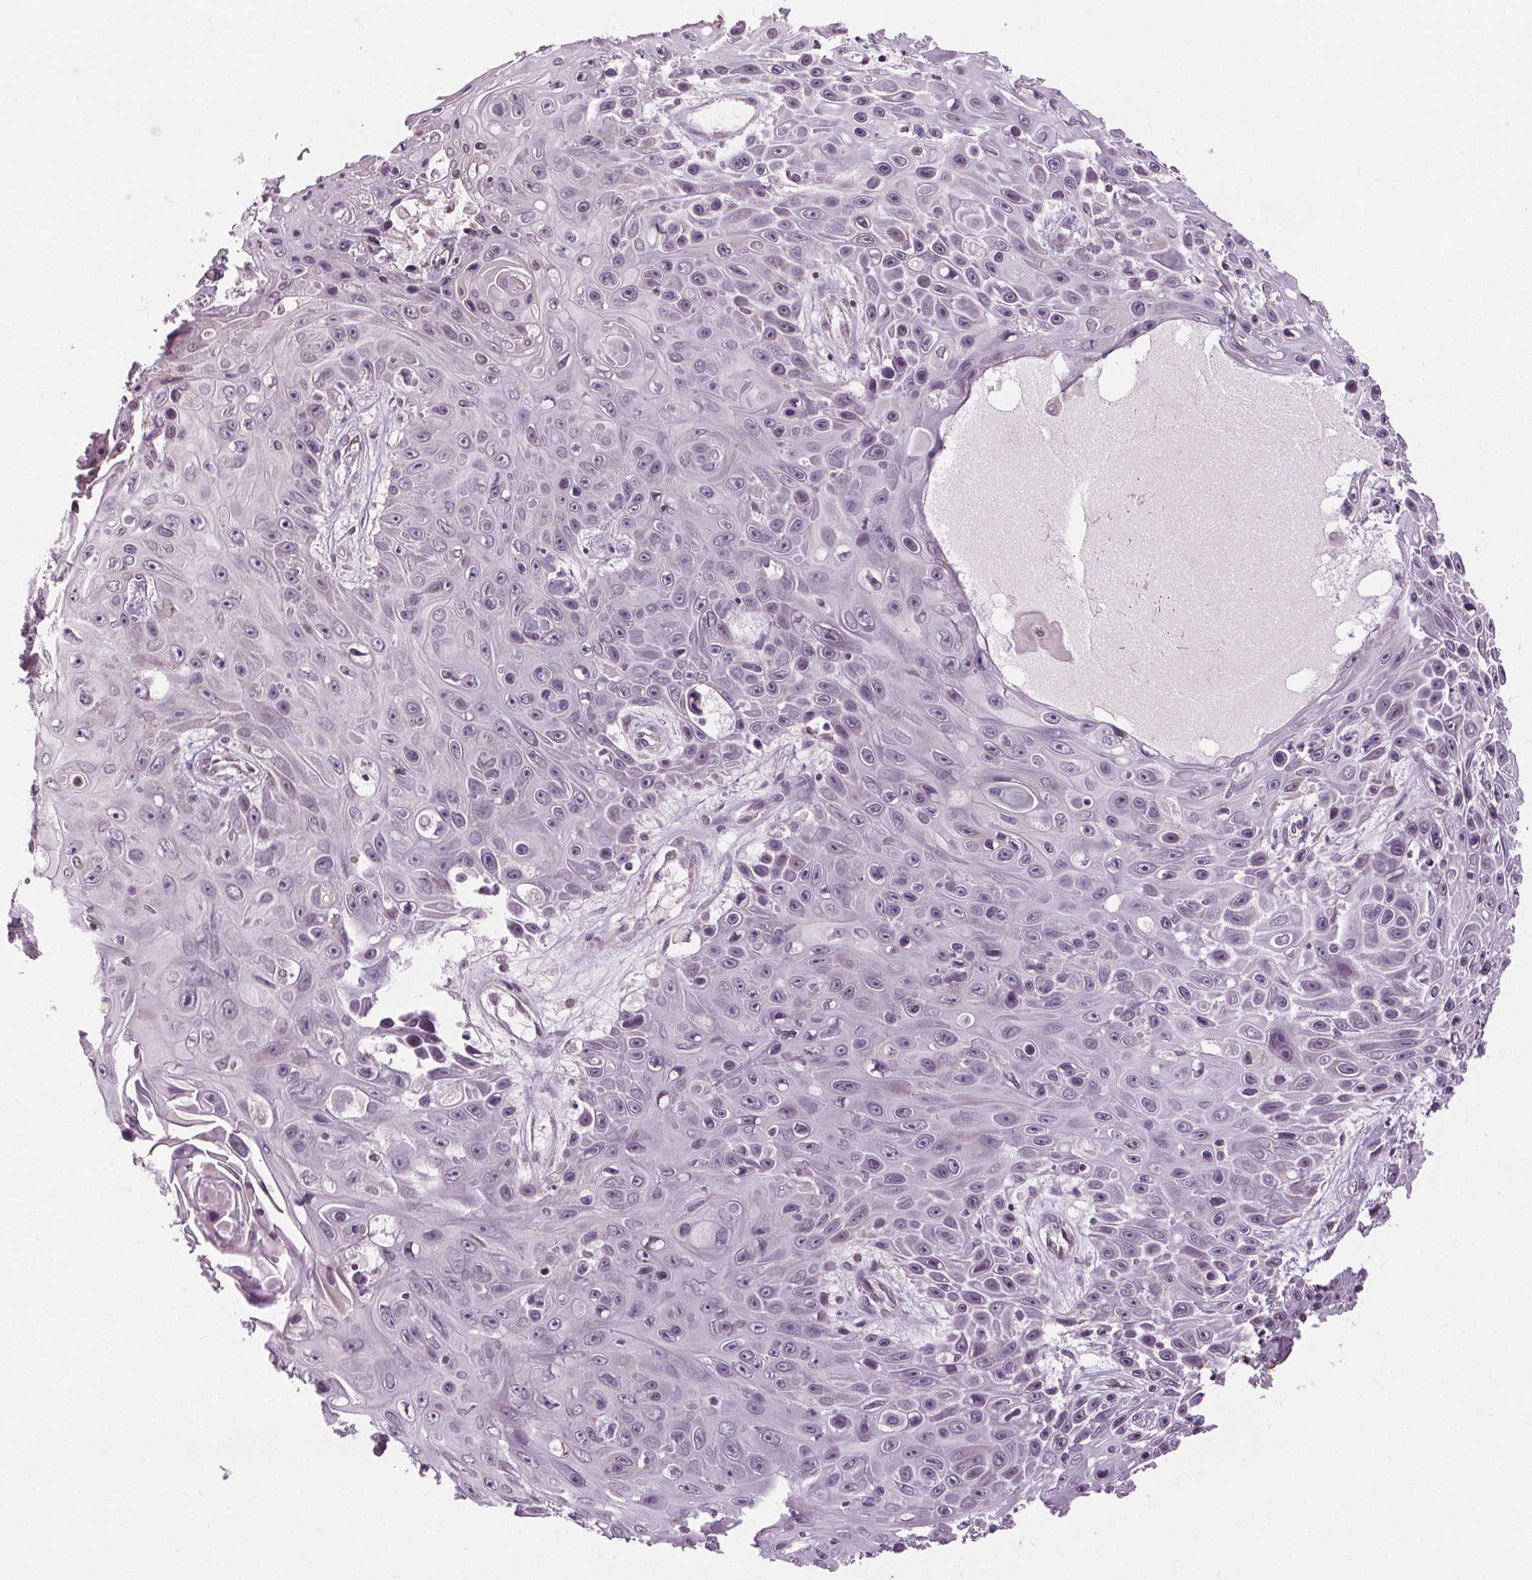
{"staining": {"intensity": "weak", "quantity": "<25%", "location": "nuclear"}, "tissue": "skin cancer", "cell_type": "Tumor cells", "image_type": "cancer", "snomed": [{"axis": "morphology", "description": "Squamous cell carcinoma, NOS"}, {"axis": "topography", "description": "Skin"}], "caption": "The image demonstrates no staining of tumor cells in skin squamous cell carcinoma.", "gene": "LFNG", "patient": {"sex": "male", "age": 82}}